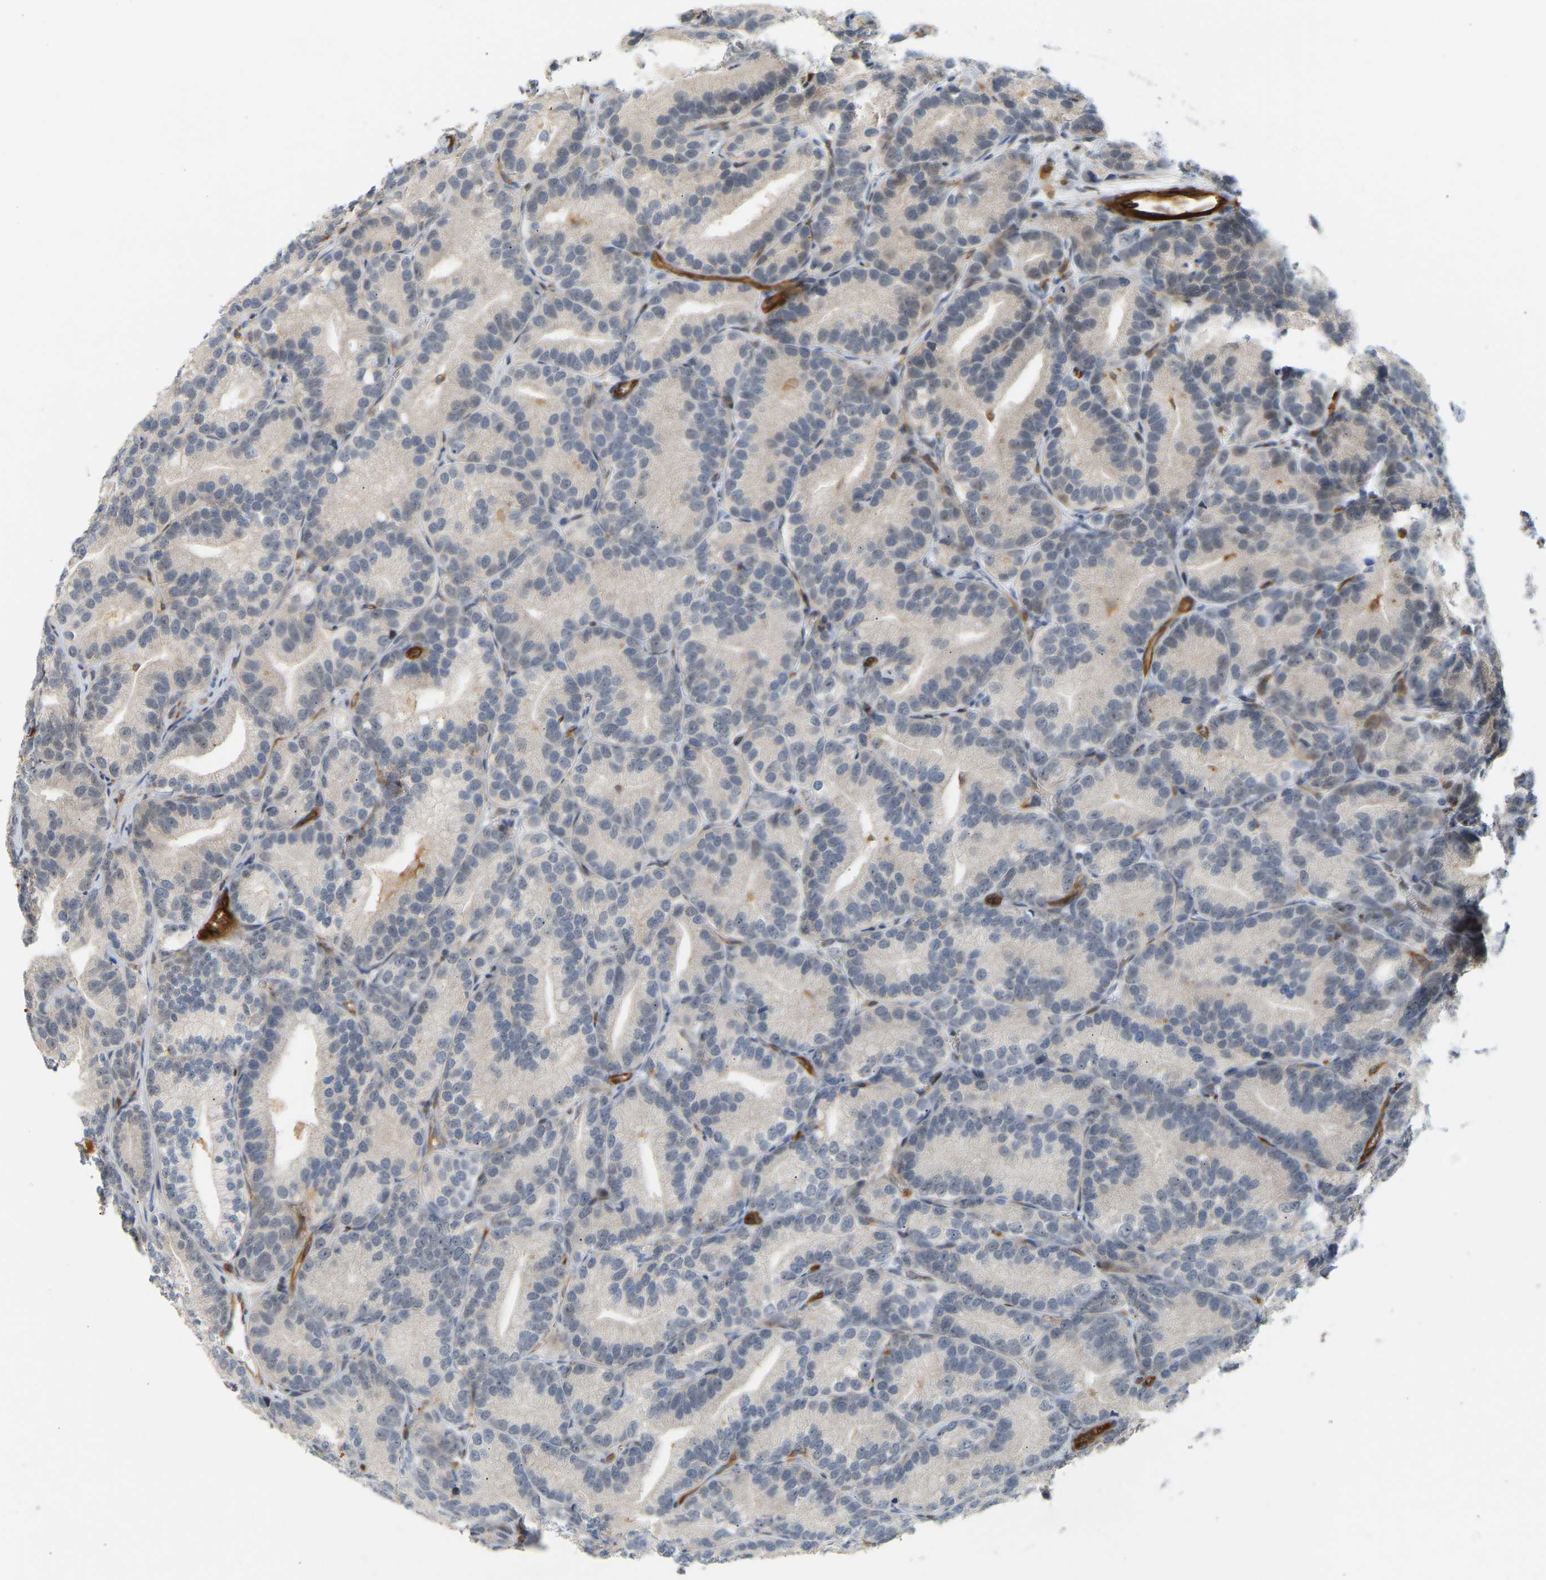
{"staining": {"intensity": "negative", "quantity": "none", "location": "none"}, "tissue": "prostate cancer", "cell_type": "Tumor cells", "image_type": "cancer", "snomed": [{"axis": "morphology", "description": "Adenocarcinoma, Low grade"}, {"axis": "topography", "description": "Prostate"}], "caption": "IHC histopathology image of neoplastic tissue: low-grade adenocarcinoma (prostate) stained with DAB displays no significant protein expression in tumor cells. Brightfield microscopy of IHC stained with DAB (3,3'-diaminobenzidine) (brown) and hematoxylin (blue), captured at high magnification.", "gene": "PLCG2", "patient": {"sex": "male", "age": 89}}